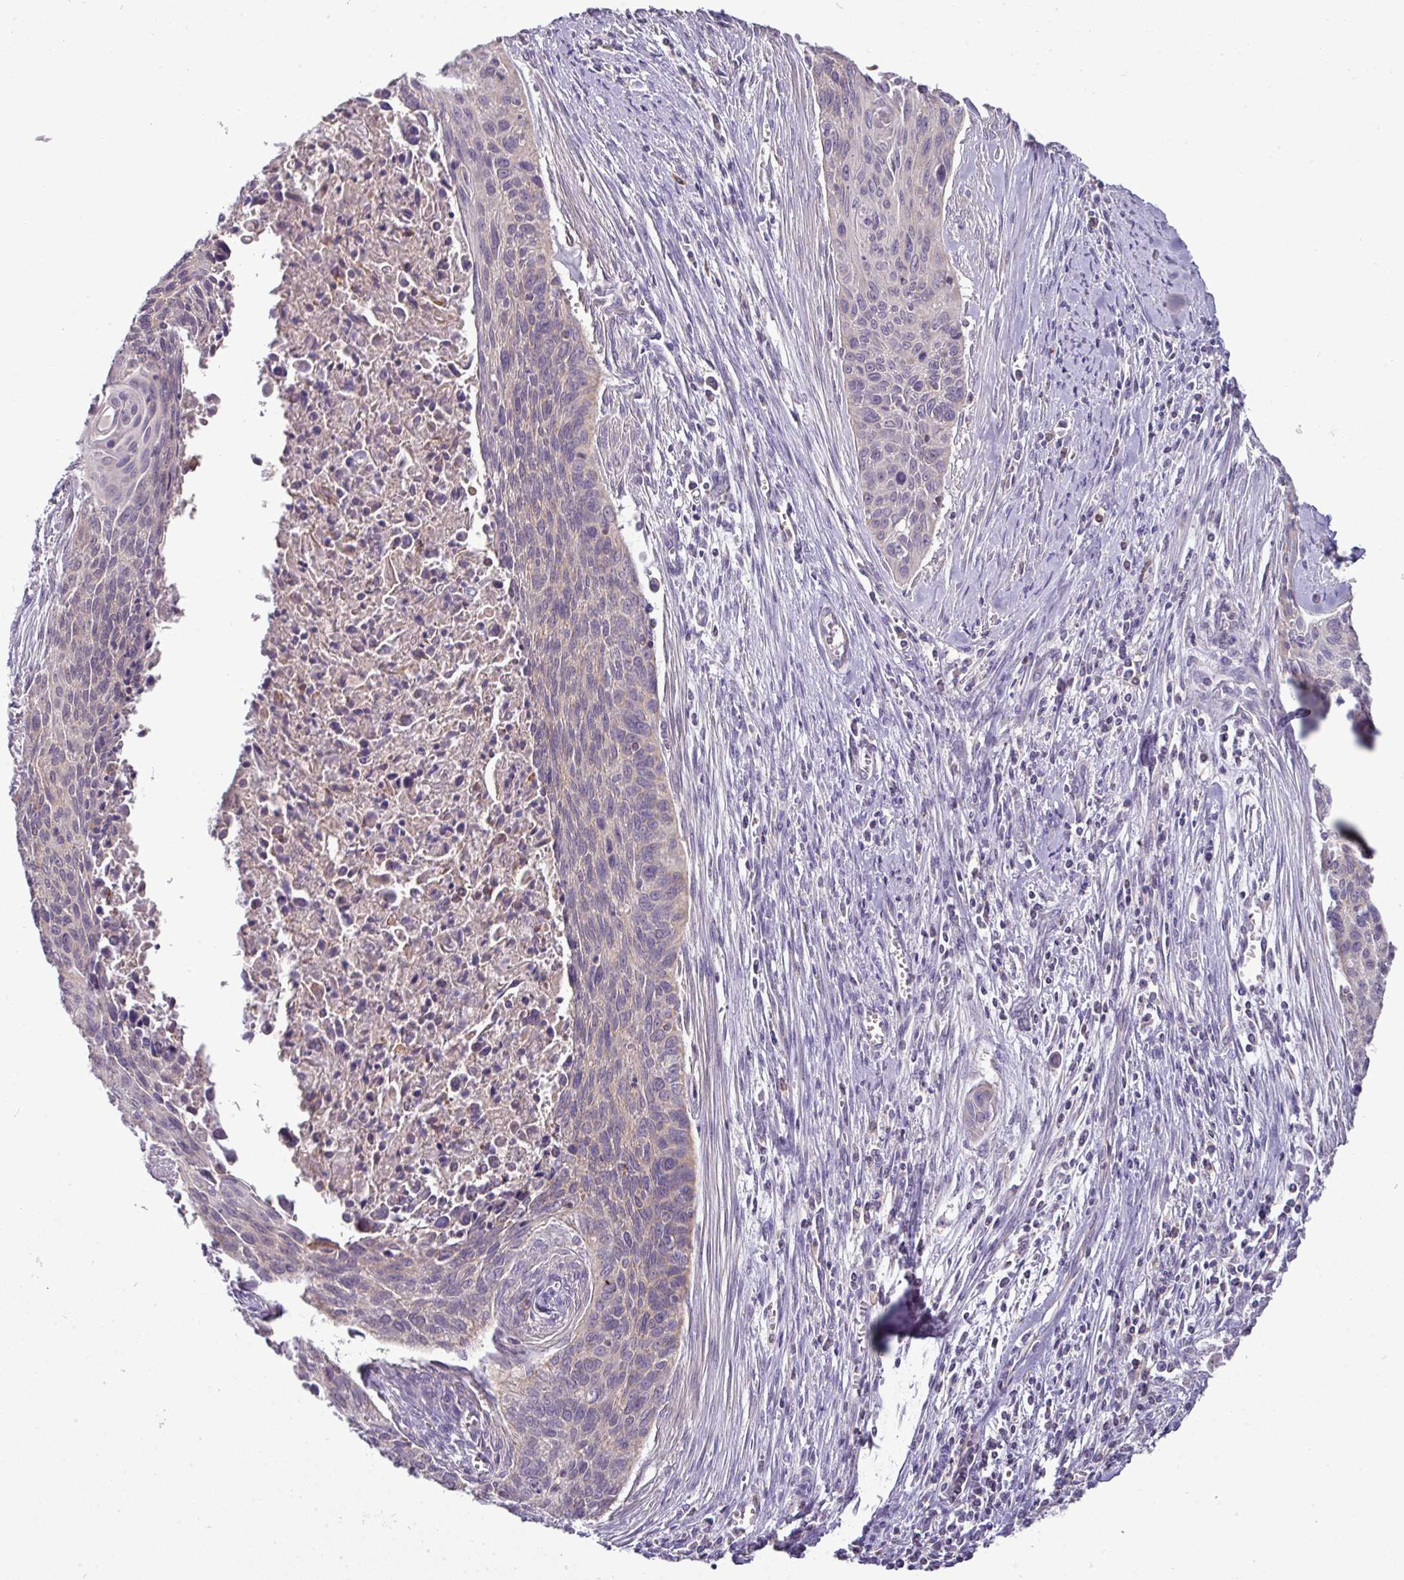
{"staining": {"intensity": "negative", "quantity": "none", "location": "none"}, "tissue": "cervical cancer", "cell_type": "Tumor cells", "image_type": "cancer", "snomed": [{"axis": "morphology", "description": "Squamous cell carcinoma, NOS"}, {"axis": "topography", "description": "Cervix"}], "caption": "Tumor cells show no significant expression in cervical cancer.", "gene": "TRAPPC1", "patient": {"sex": "female", "age": 55}}